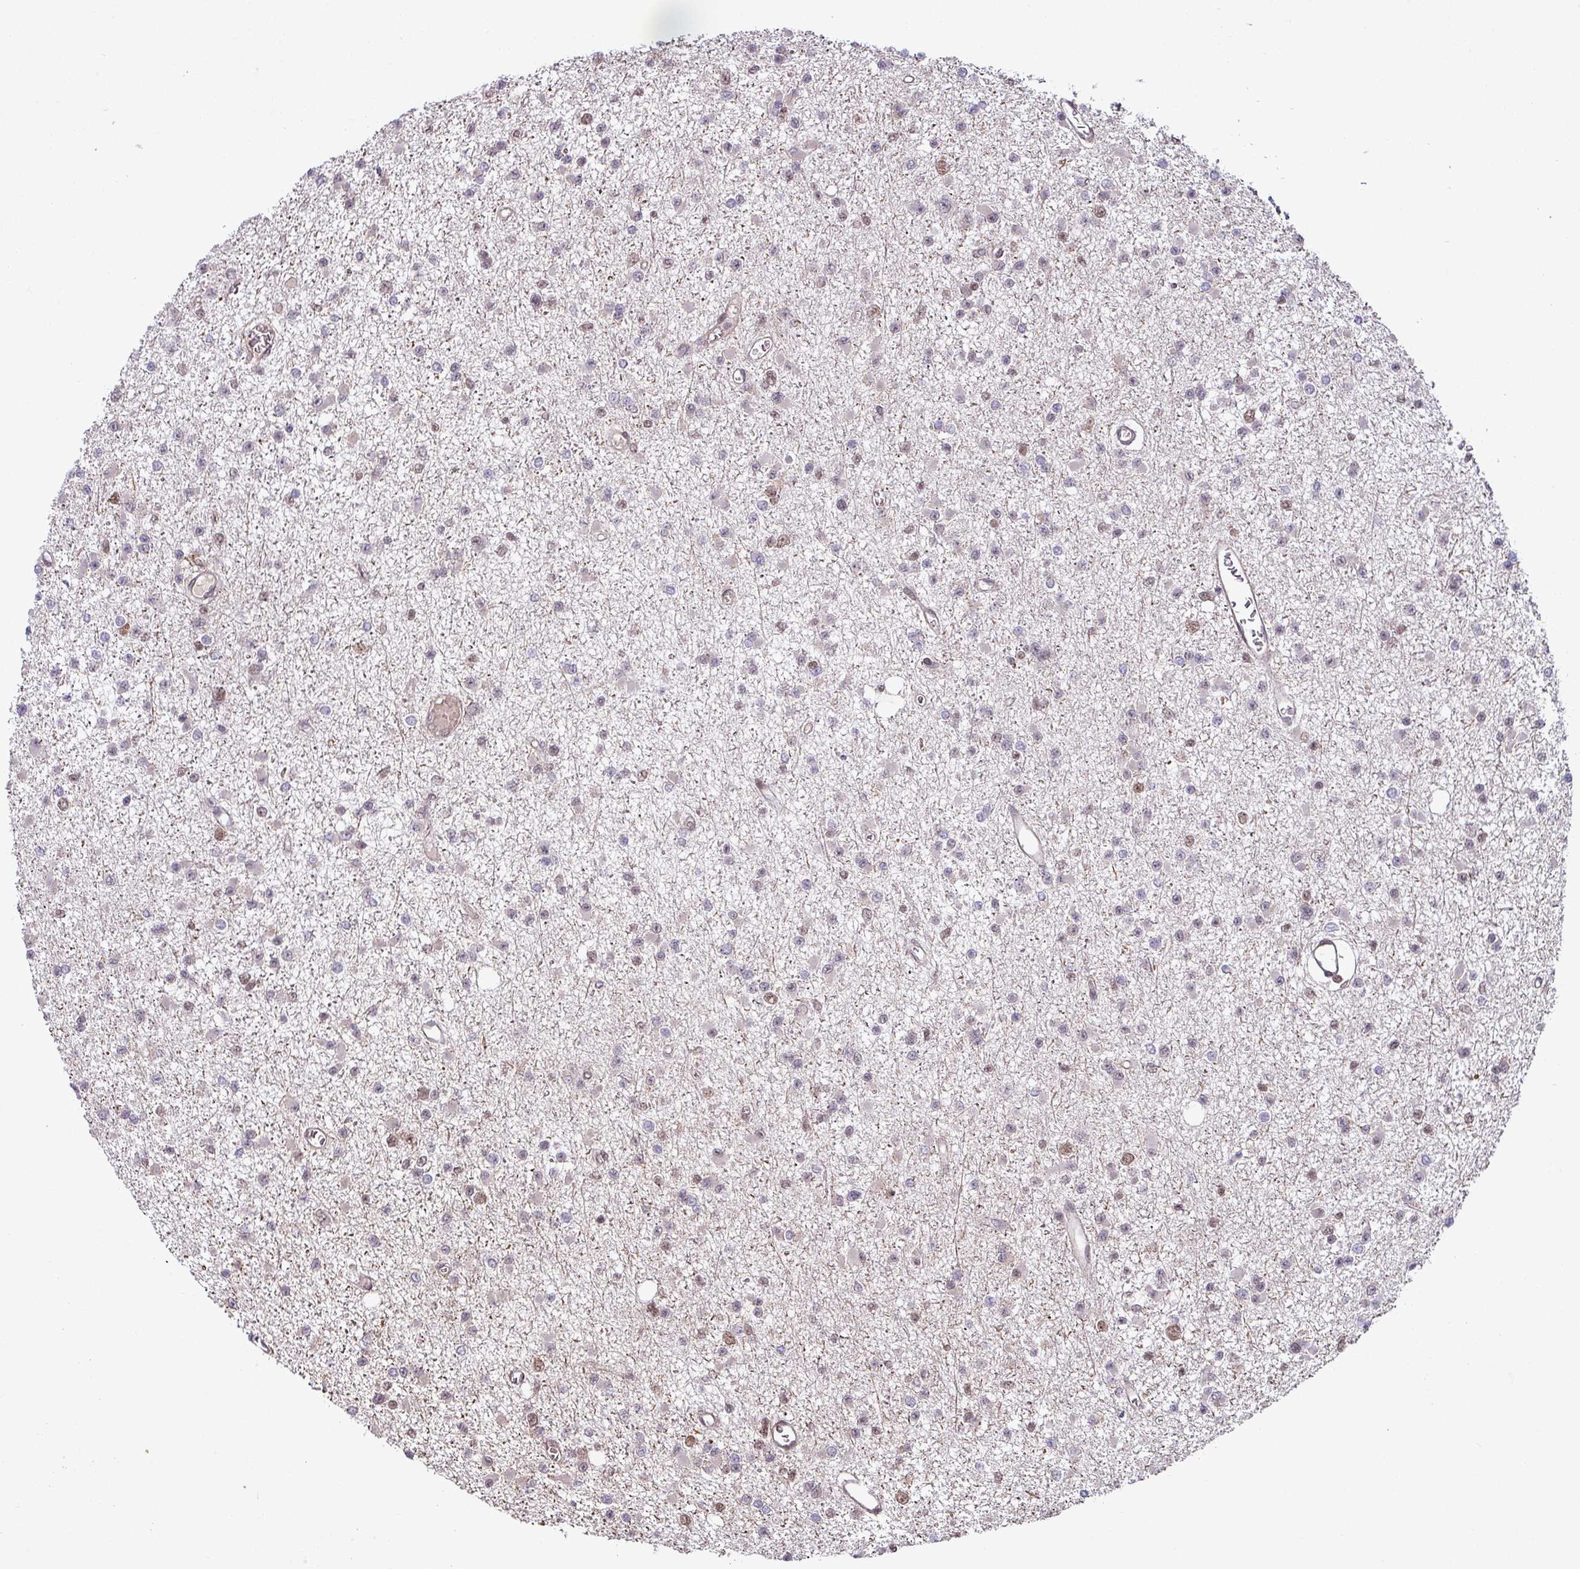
{"staining": {"intensity": "moderate", "quantity": "<25%", "location": "nuclear"}, "tissue": "glioma", "cell_type": "Tumor cells", "image_type": "cancer", "snomed": [{"axis": "morphology", "description": "Glioma, malignant, Low grade"}, {"axis": "topography", "description": "Brain"}], "caption": "Glioma stained with immunohistochemistry (IHC) demonstrates moderate nuclear positivity in approximately <25% of tumor cells.", "gene": "PHF23", "patient": {"sex": "female", "age": 22}}